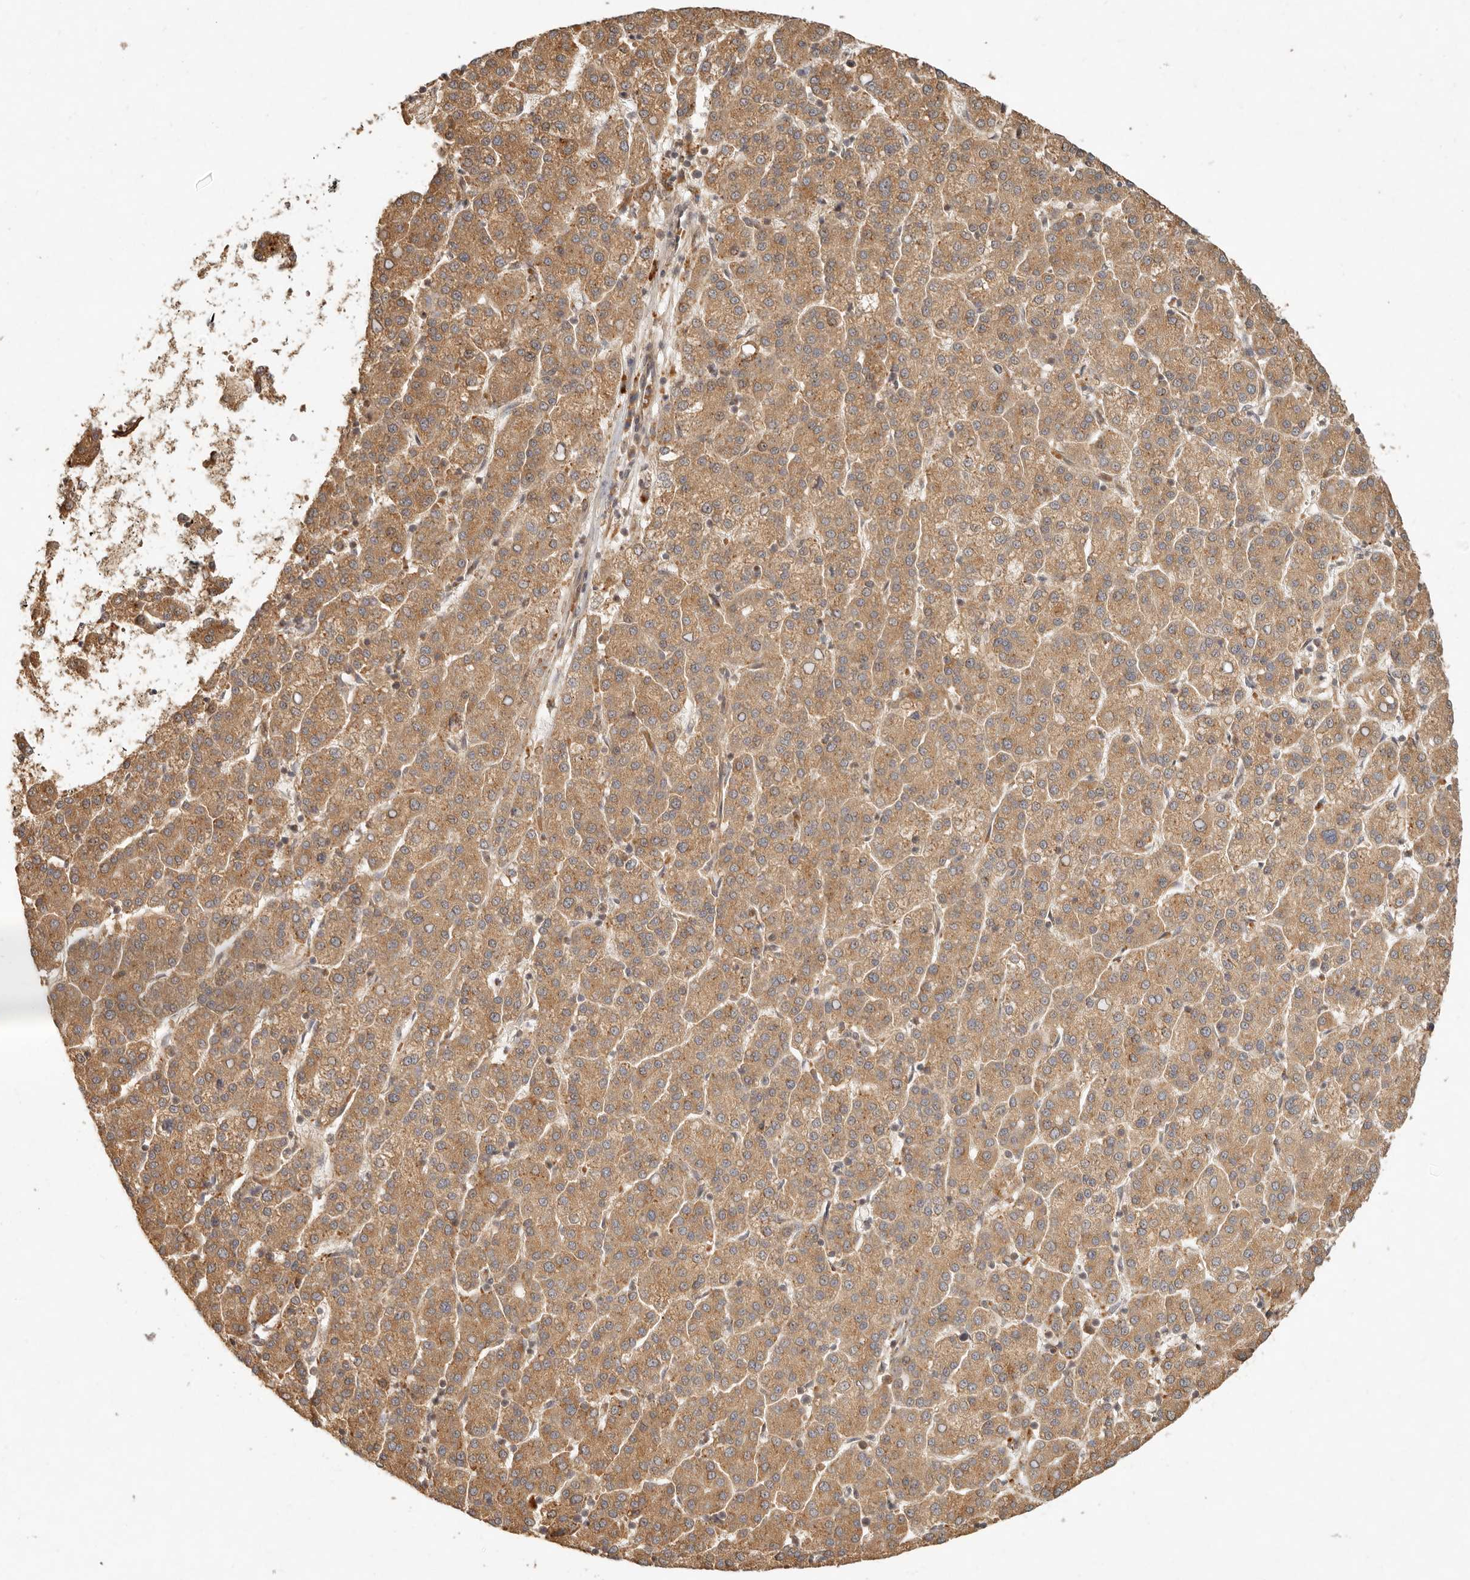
{"staining": {"intensity": "moderate", "quantity": ">75%", "location": "cytoplasmic/membranous"}, "tissue": "liver cancer", "cell_type": "Tumor cells", "image_type": "cancer", "snomed": [{"axis": "morphology", "description": "Carcinoma, Hepatocellular, NOS"}, {"axis": "topography", "description": "Liver"}], "caption": "Tumor cells exhibit moderate cytoplasmic/membranous staining in about >75% of cells in liver cancer.", "gene": "ANKRD61", "patient": {"sex": "female", "age": 58}}